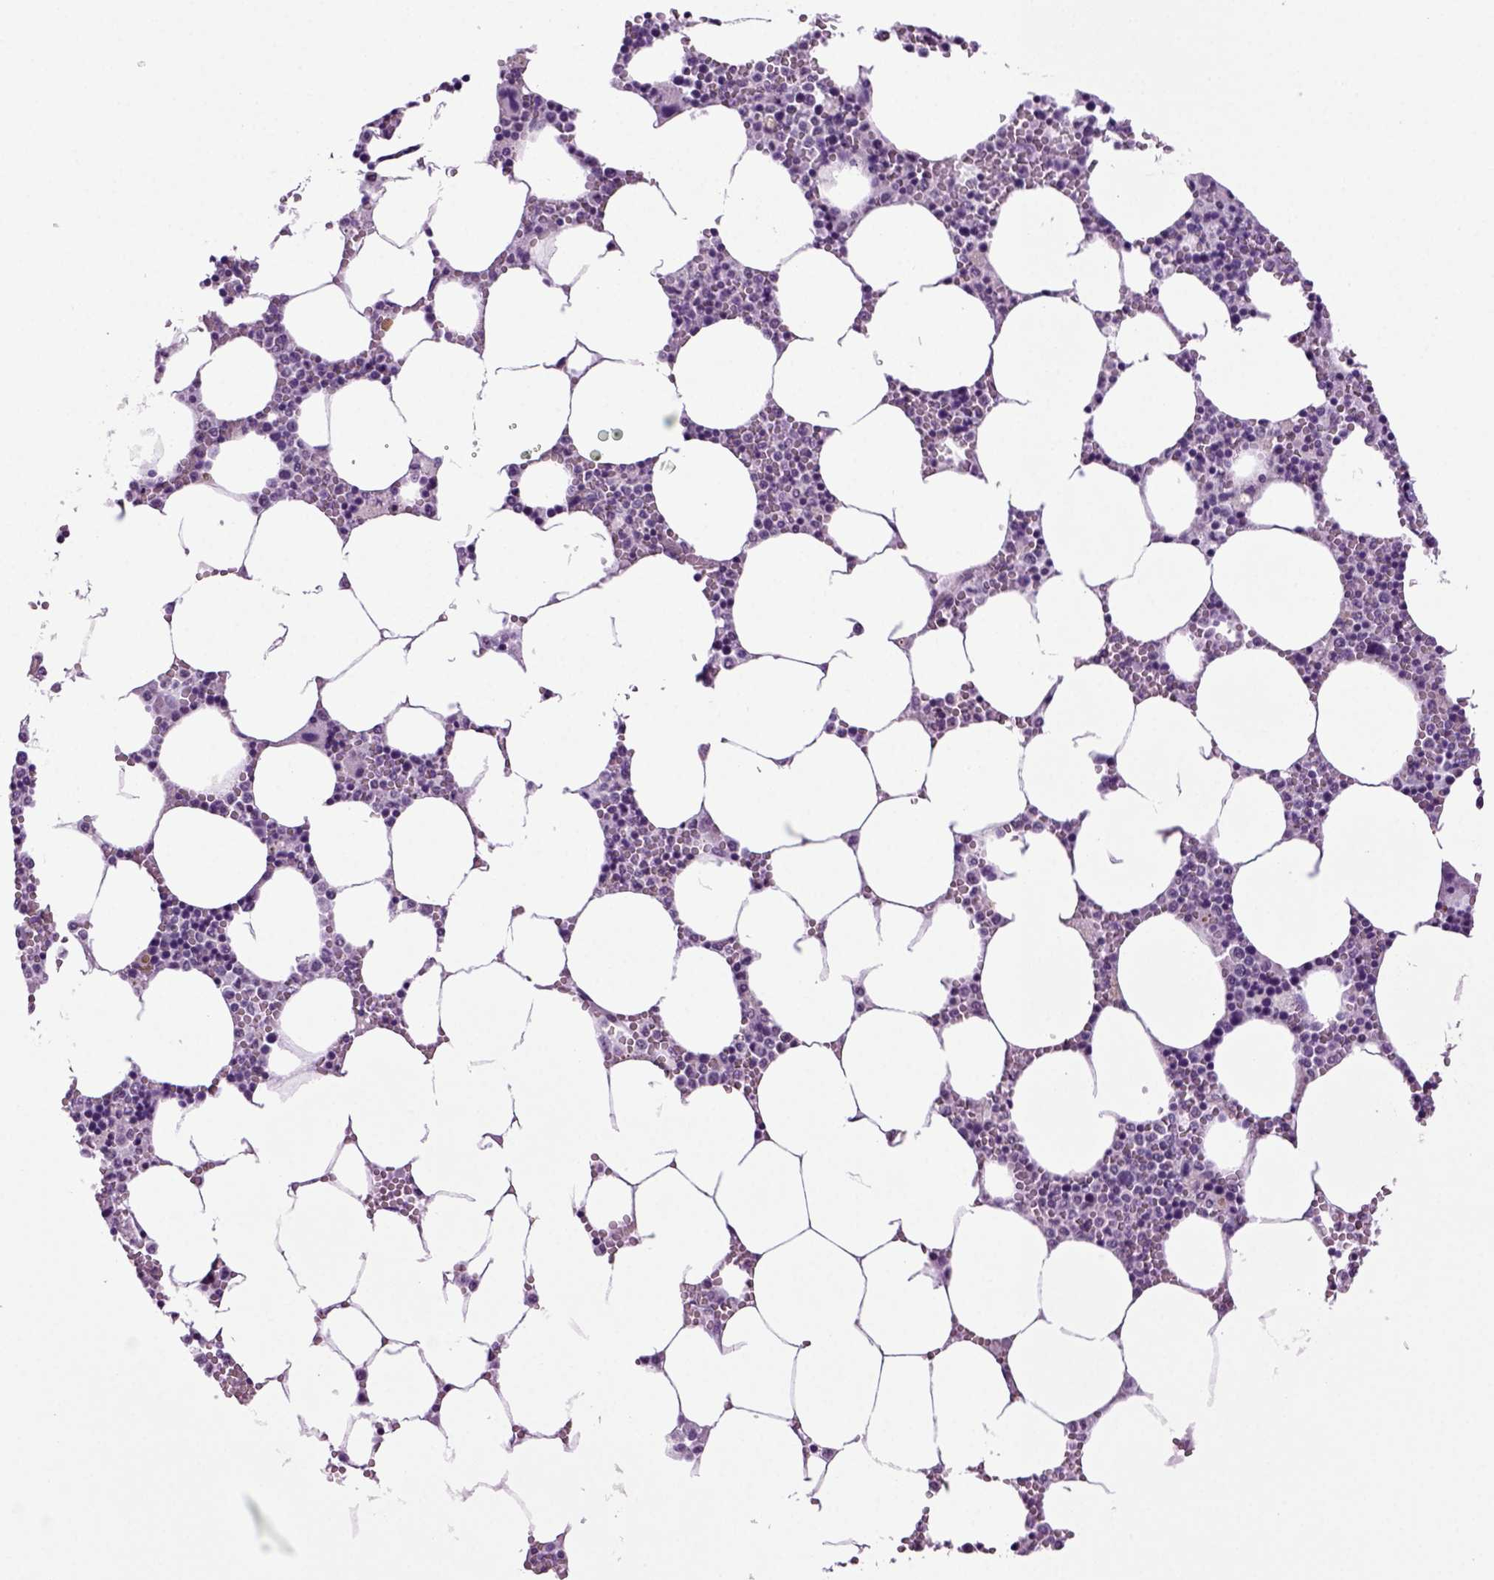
{"staining": {"intensity": "negative", "quantity": "none", "location": "none"}, "tissue": "bone marrow", "cell_type": "Hematopoietic cells", "image_type": "normal", "snomed": [{"axis": "morphology", "description": "Normal tissue, NOS"}, {"axis": "topography", "description": "Bone marrow"}], "caption": "Protein analysis of unremarkable bone marrow displays no significant expression in hematopoietic cells. Nuclei are stained in blue.", "gene": "RFX3", "patient": {"sex": "female", "age": 64}}